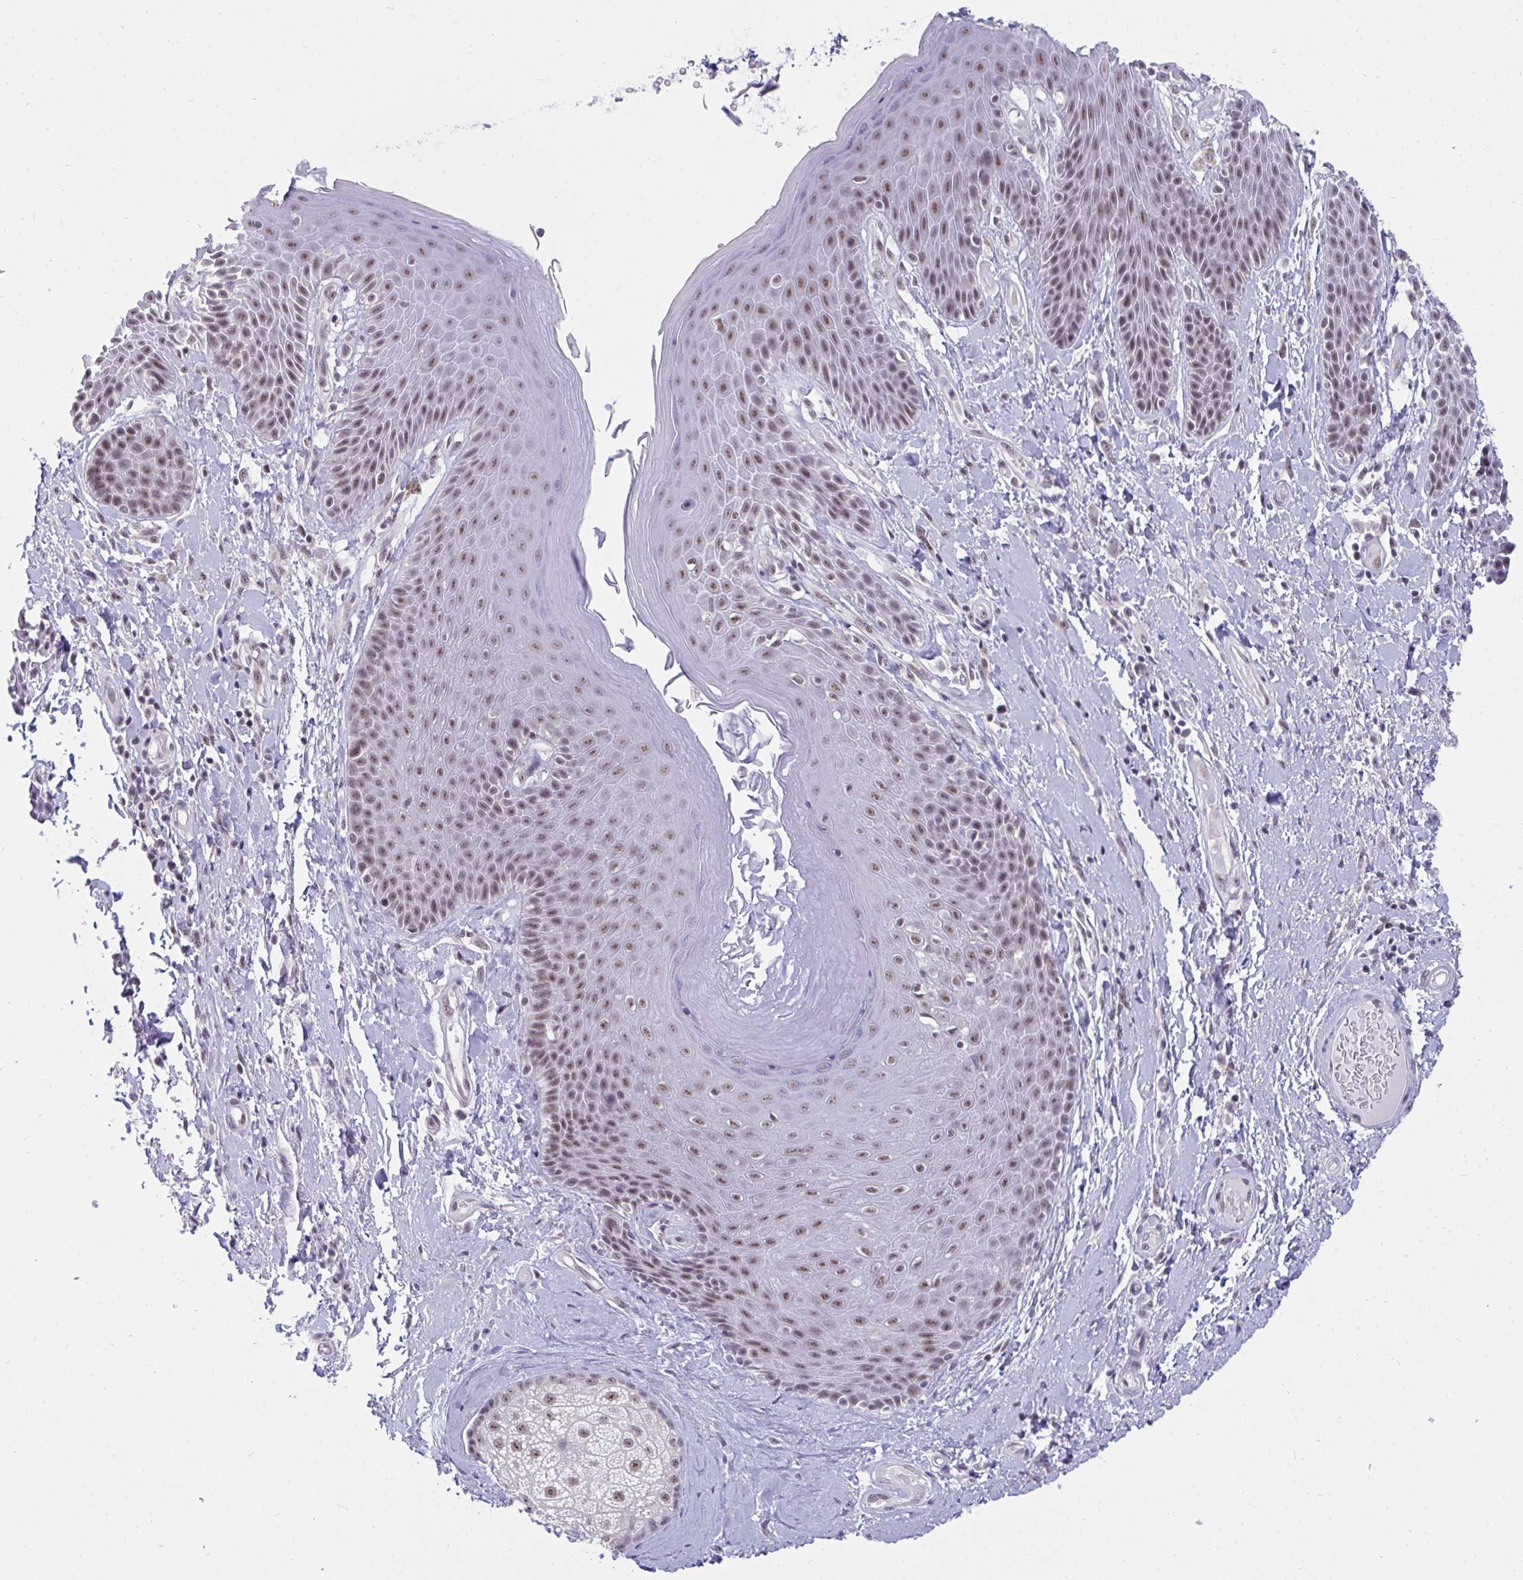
{"staining": {"intensity": "moderate", "quantity": ">75%", "location": "nuclear"}, "tissue": "skin", "cell_type": "Epidermal cells", "image_type": "normal", "snomed": [{"axis": "morphology", "description": "Normal tissue, NOS"}, {"axis": "topography", "description": "Anal"}, {"axis": "topography", "description": "Peripheral nerve tissue"}], "caption": "A micrograph of human skin stained for a protein demonstrates moderate nuclear brown staining in epidermal cells. (Stains: DAB (3,3'-diaminobenzidine) in brown, nuclei in blue, Microscopy: brightfield microscopy at high magnification).", "gene": "PRR14", "patient": {"sex": "male", "age": 51}}